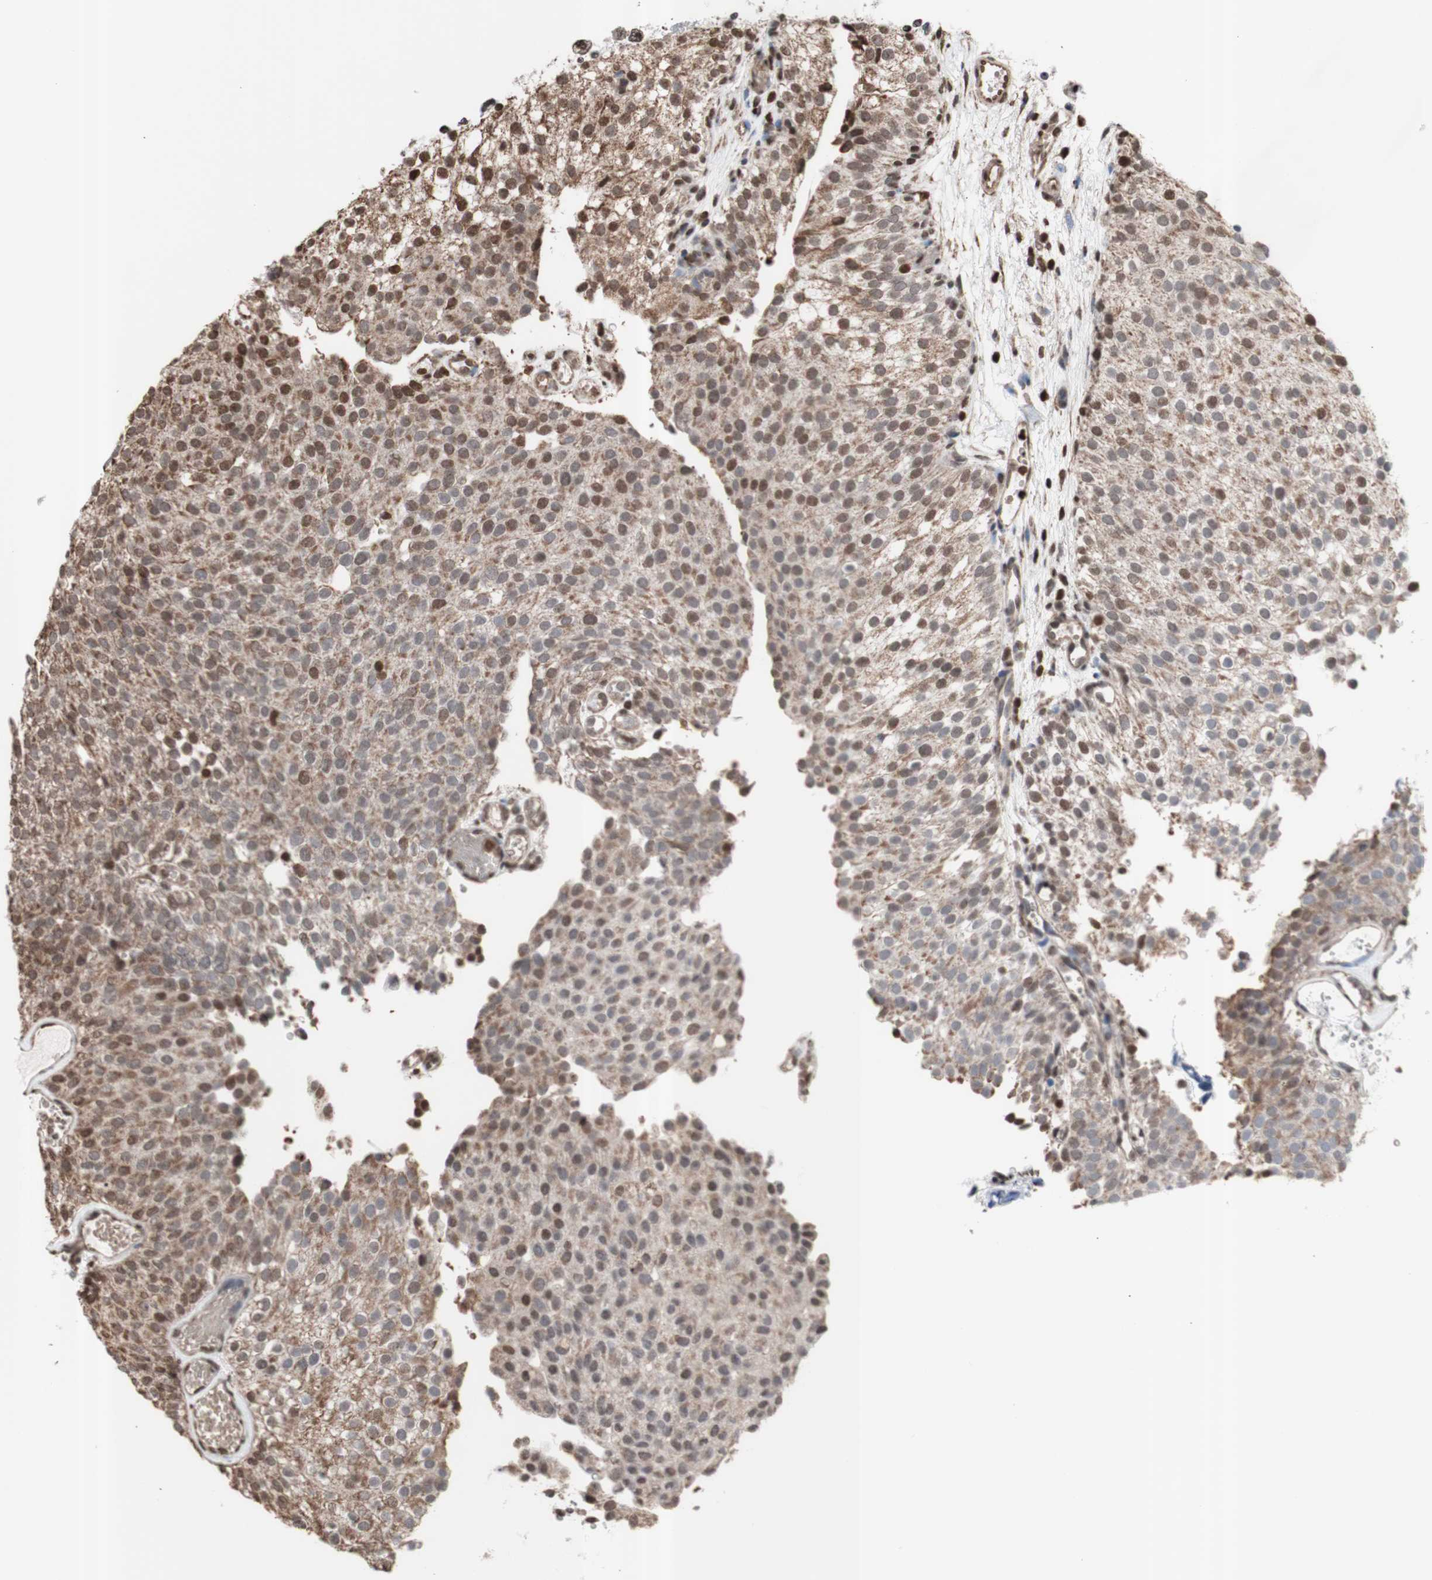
{"staining": {"intensity": "moderate", "quantity": ">75%", "location": "cytoplasmic/membranous,nuclear"}, "tissue": "urothelial cancer", "cell_type": "Tumor cells", "image_type": "cancer", "snomed": [{"axis": "morphology", "description": "Urothelial carcinoma, Low grade"}, {"axis": "topography", "description": "Urinary bladder"}], "caption": "An immunohistochemistry (IHC) photomicrograph of neoplastic tissue is shown. Protein staining in brown labels moderate cytoplasmic/membranous and nuclear positivity in urothelial carcinoma (low-grade) within tumor cells.", "gene": "SNAI2", "patient": {"sex": "male", "age": 78}}